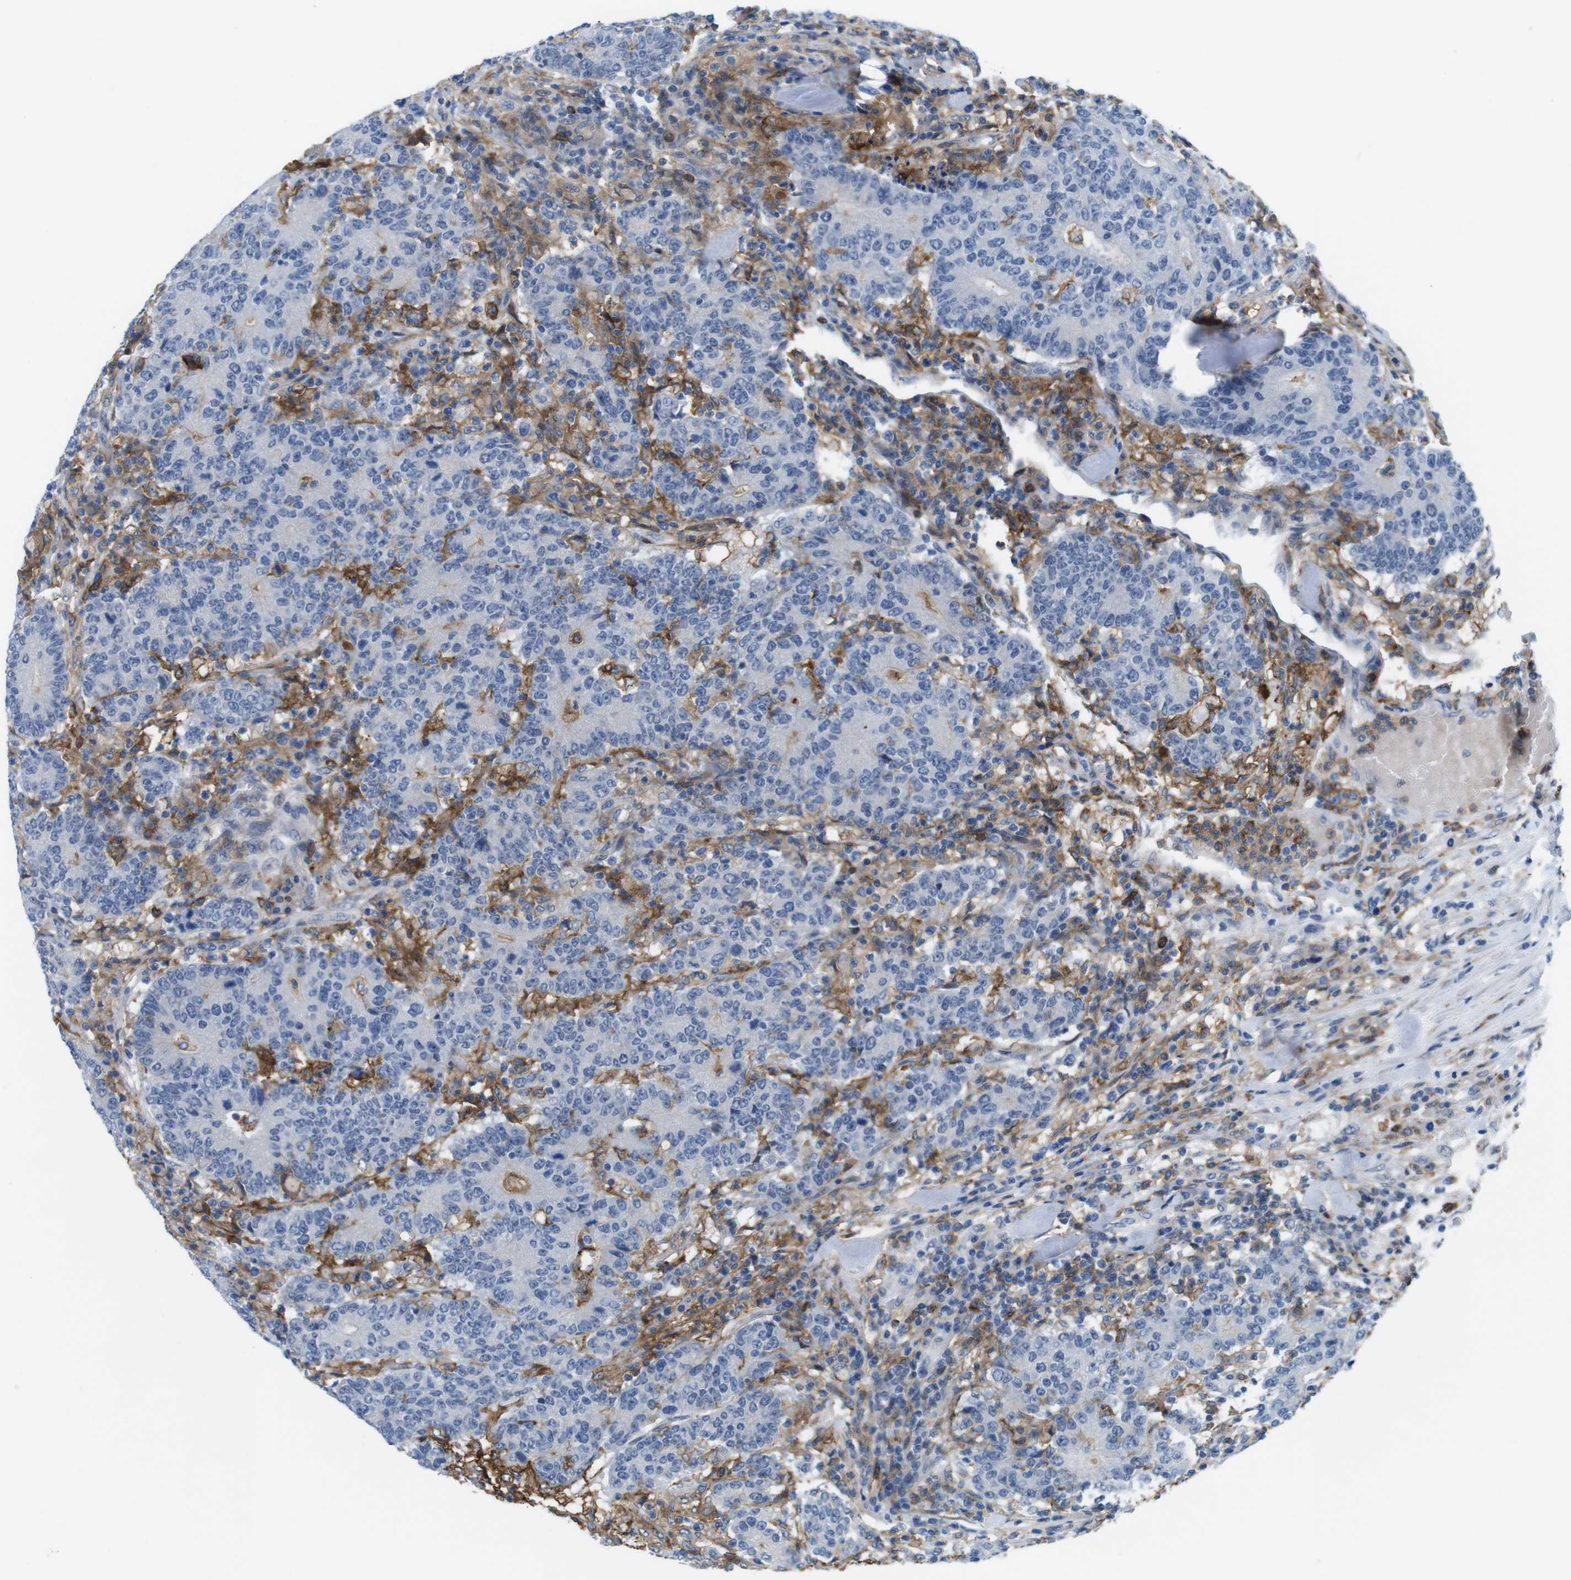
{"staining": {"intensity": "negative", "quantity": "none", "location": "none"}, "tissue": "colorectal cancer", "cell_type": "Tumor cells", "image_type": "cancer", "snomed": [{"axis": "morphology", "description": "Normal tissue, NOS"}, {"axis": "morphology", "description": "Adenocarcinoma, NOS"}, {"axis": "topography", "description": "Colon"}], "caption": "Adenocarcinoma (colorectal) was stained to show a protein in brown. There is no significant positivity in tumor cells.", "gene": "CD300C", "patient": {"sex": "female", "age": 75}}